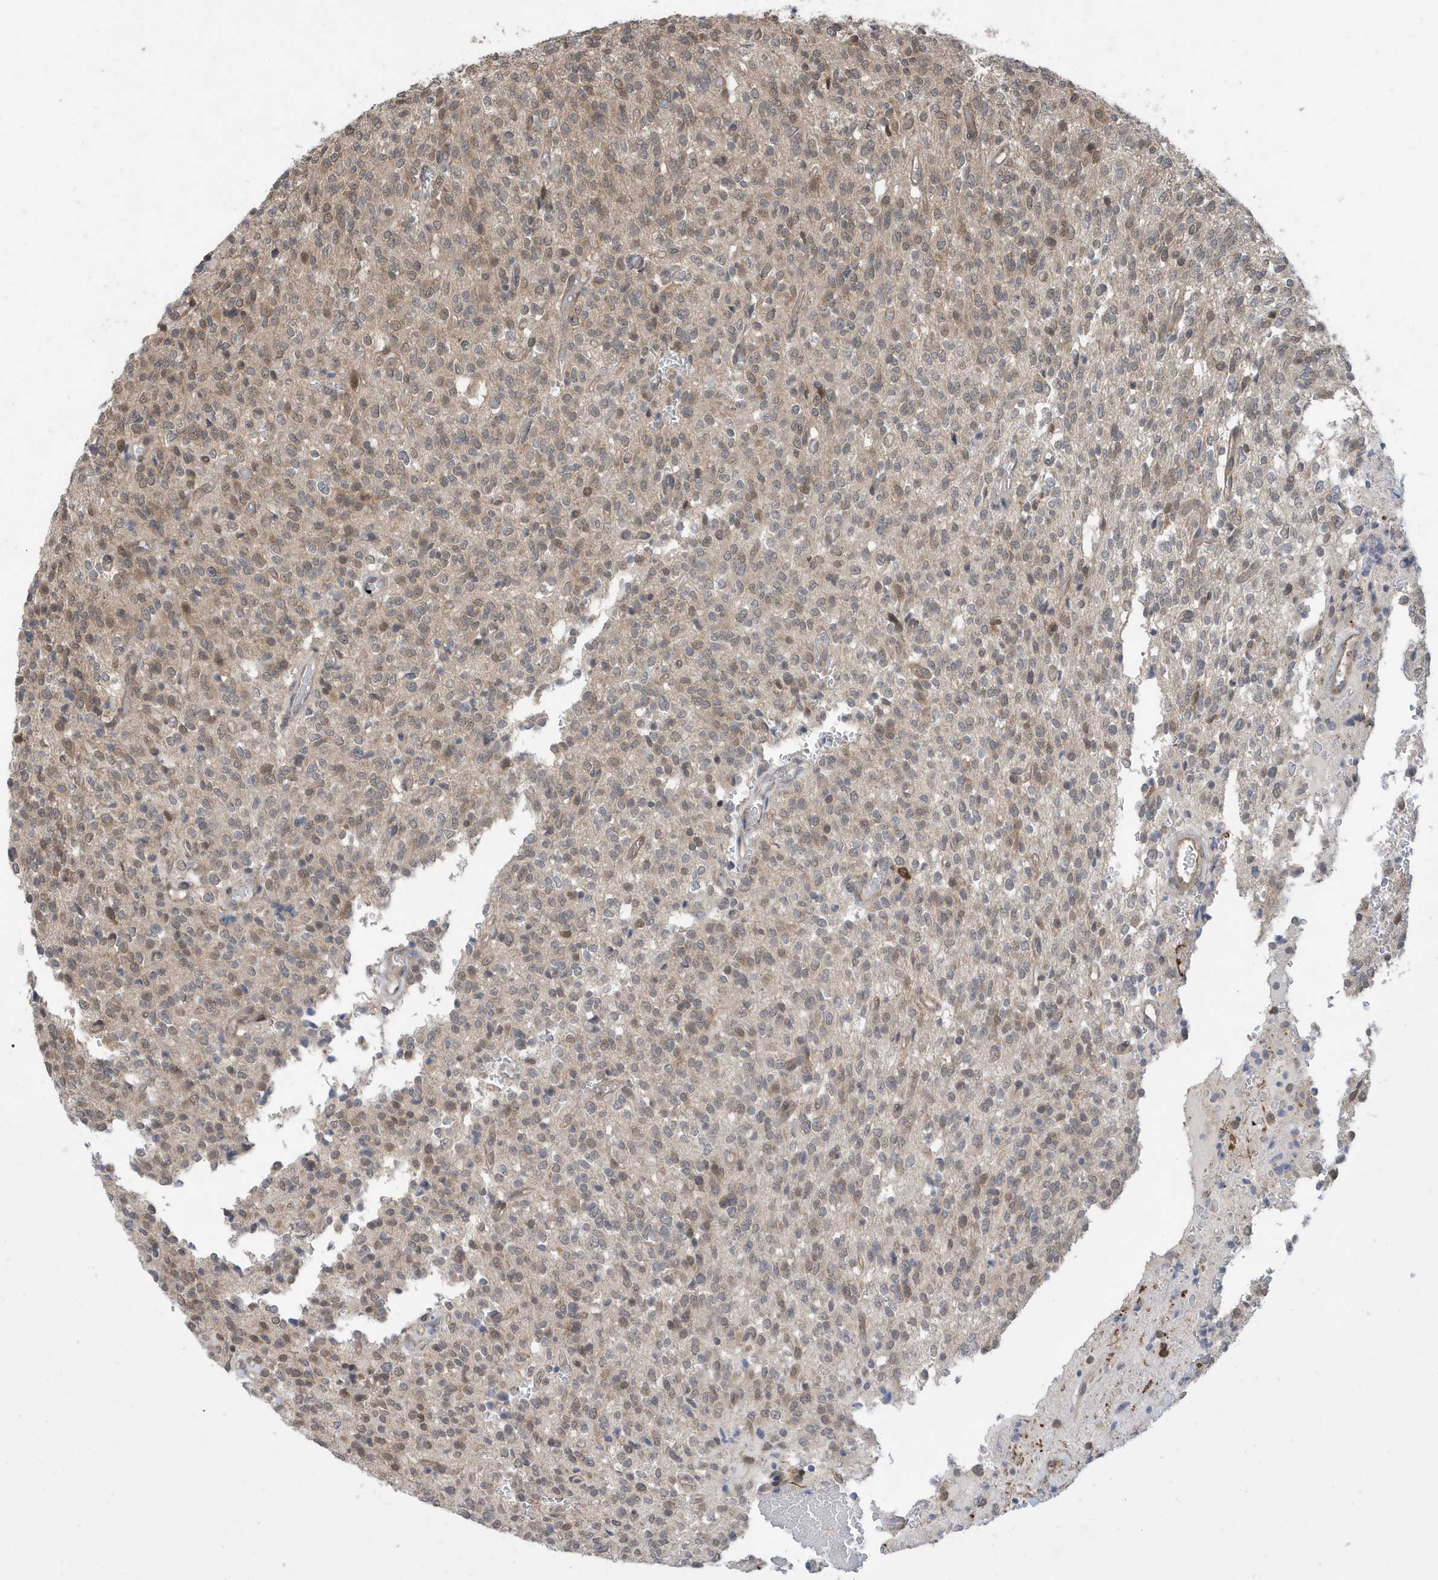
{"staining": {"intensity": "weak", "quantity": "<25%", "location": "nuclear"}, "tissue": "glioma", "cell_type": "Tumor cells", "image_type": "cancer", "snomed": [{"axis": "morphology", "description": "Glioma, malignant, High grade"}, {"axis": "topography", "description": "Brain"}], "caption": "The image displays no significant staining in tumor cells of high-grade glioma (malignant). (DAB (3,3'-diaminobenzidine) IHC, high magnification).", "gene": "UBQLN1", "patient": {"sex": "male", "age": 34}}